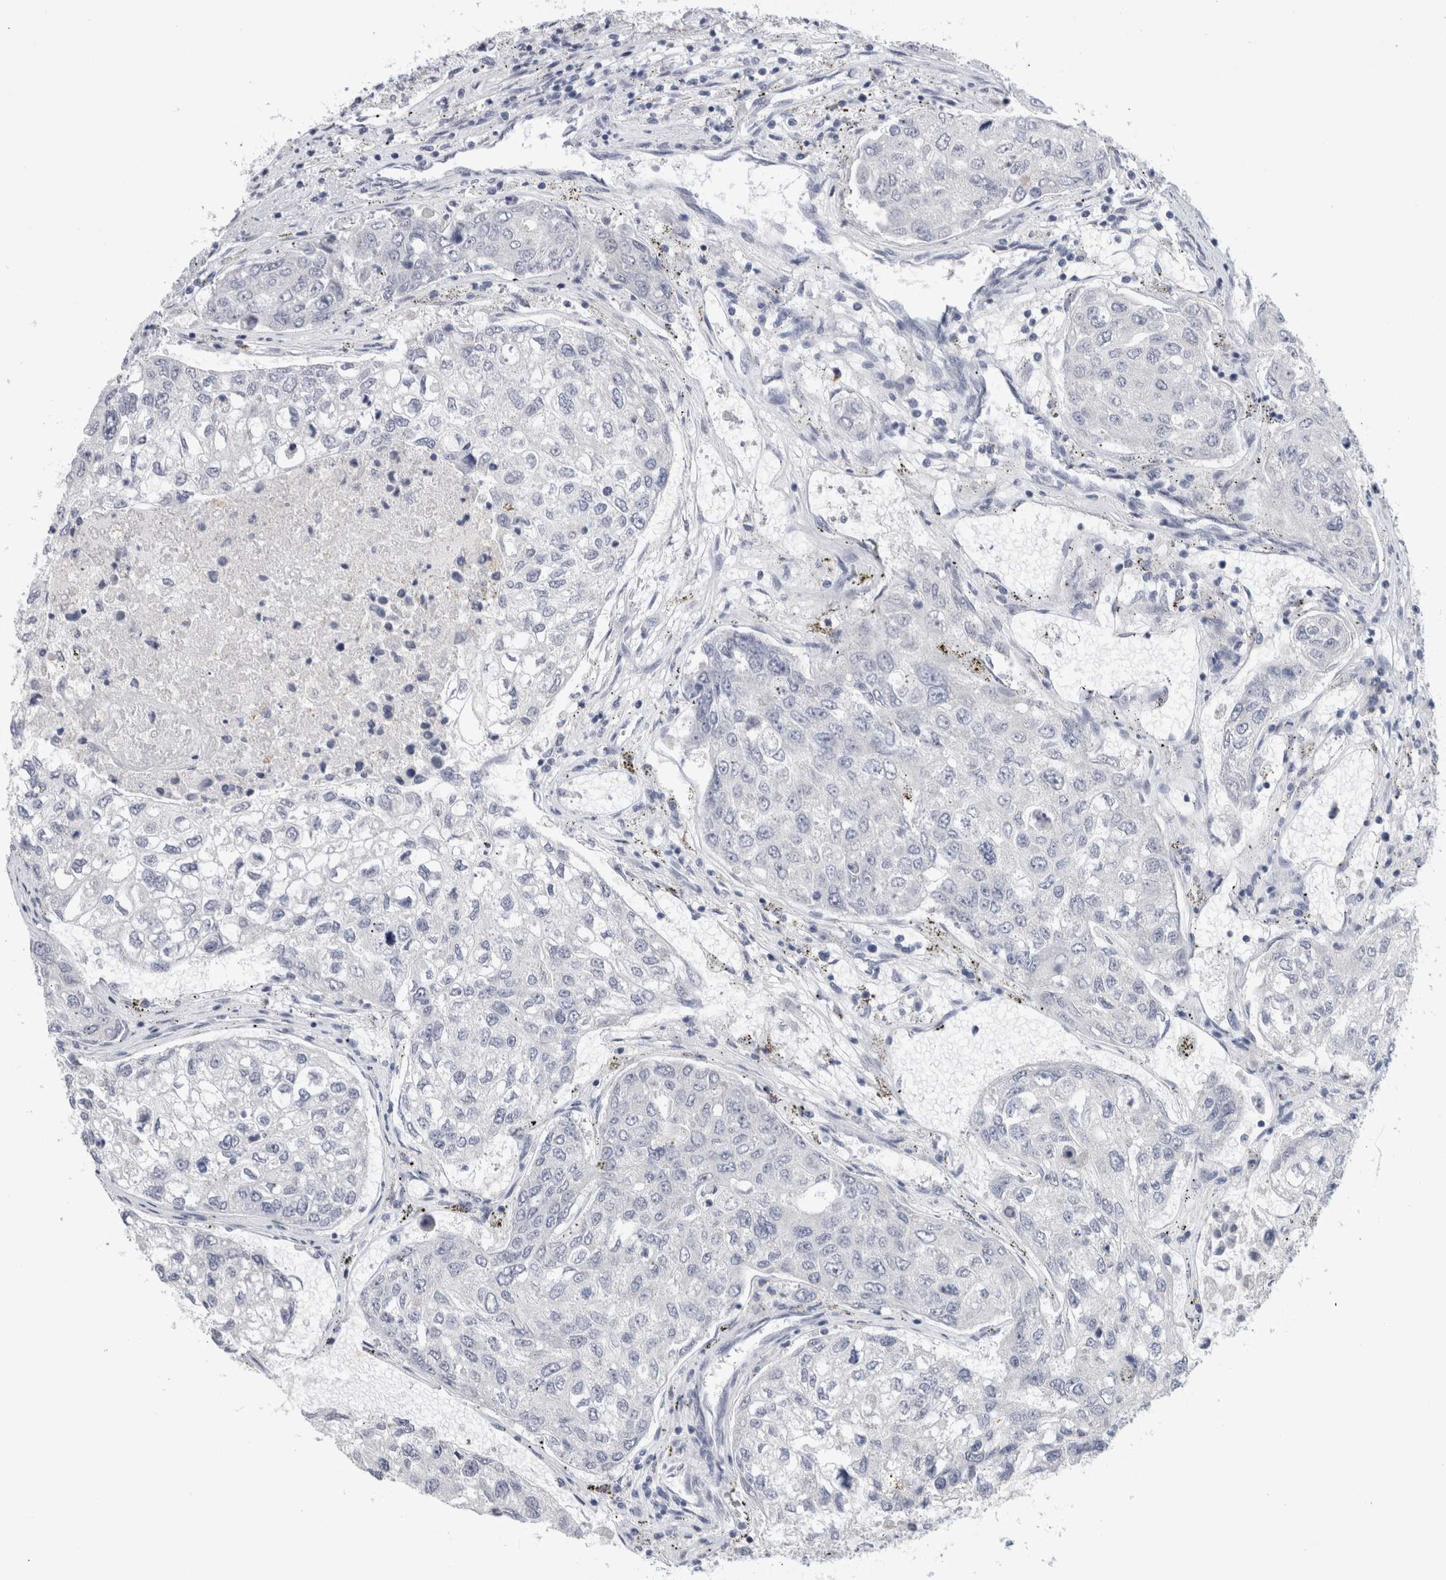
{"staining": {"intensity": "negative", "quantity": "none", "location": "none"}, "tissue": "urothelial cancer", "cell_type": "Tumor cells", "image_type": "cancer", "snomed": [{"axis": "morphology", "description": "Urothelial carcinoma, High grade"}, {"axis": "topography", "description": "Lymph node"}, {"axis": "topography", "description": "Urinary bladder"}], "caption": "DAB (3,3'-diaminobenzidine) immunohistochemical staining of urothelial cancer reveals no significant expression in tumor cells. Nuclei are stained in blue.", "gene": "TONSL", "patient": {"sex": "male", "age": 51}}